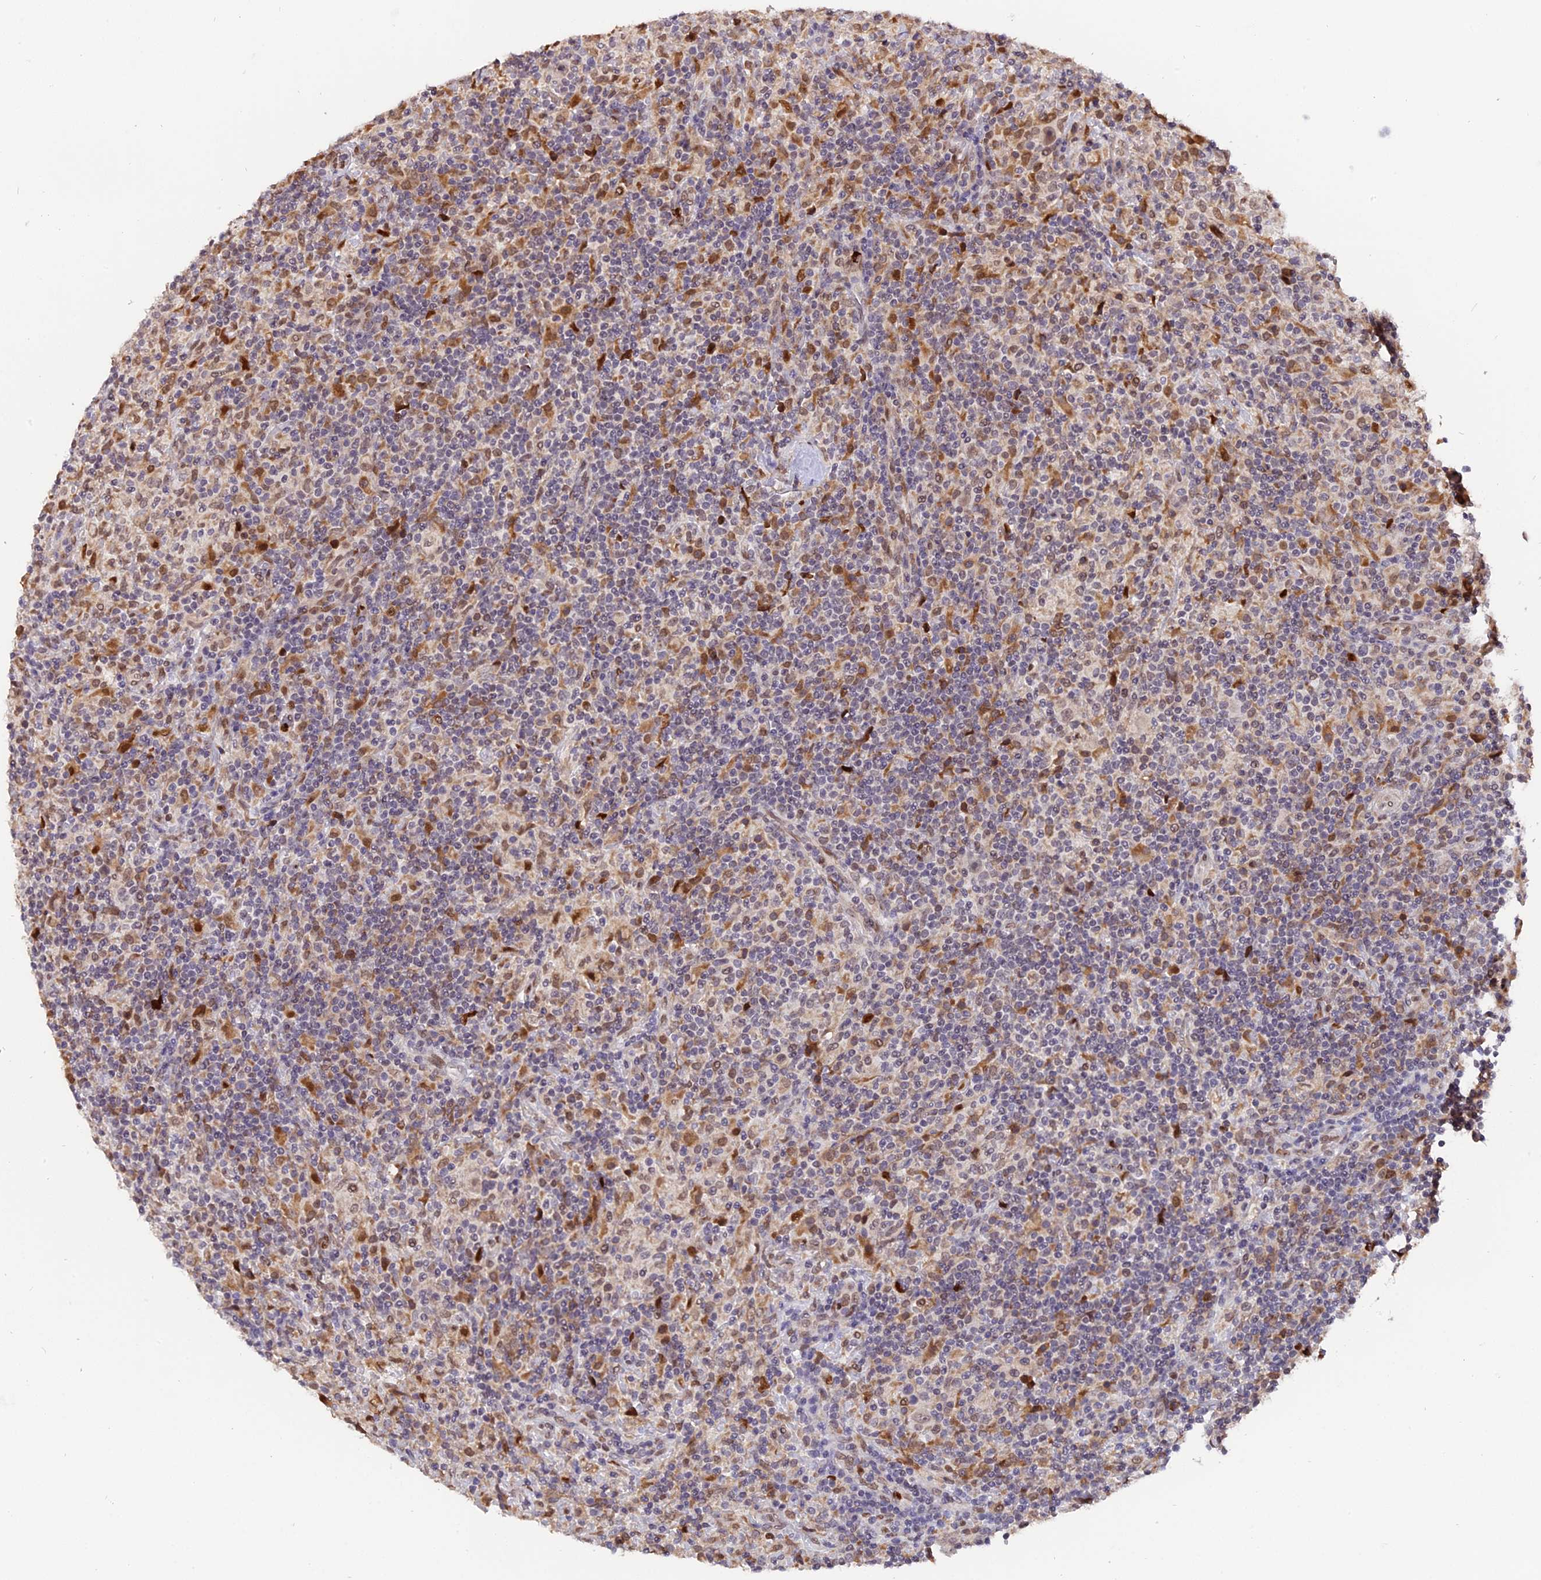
{"staining": {"intensity": "weak", "quantity": "25%-75%", "location": "nuclear"}, "tissue": "lymphoma", "cell_type": "Tumor cells", "image_type": "cancer", "snomed": [{"axis": "morphology", "description": "Hodgkin's disease, NOS"}, {"axis": "topography", "description": "Lymph node"}], "caption": "IHC (DAB) staining of lymphoma reveals weak nuclear protein positivity in about 25%-75% of tumor cells. The staining was performed using DAB, with brown indicating positive protein expression. Nuclei are stained blue with hematoxylin.", "gene": "FAM118B", "patient": {"sex": "male", "age": 70}}